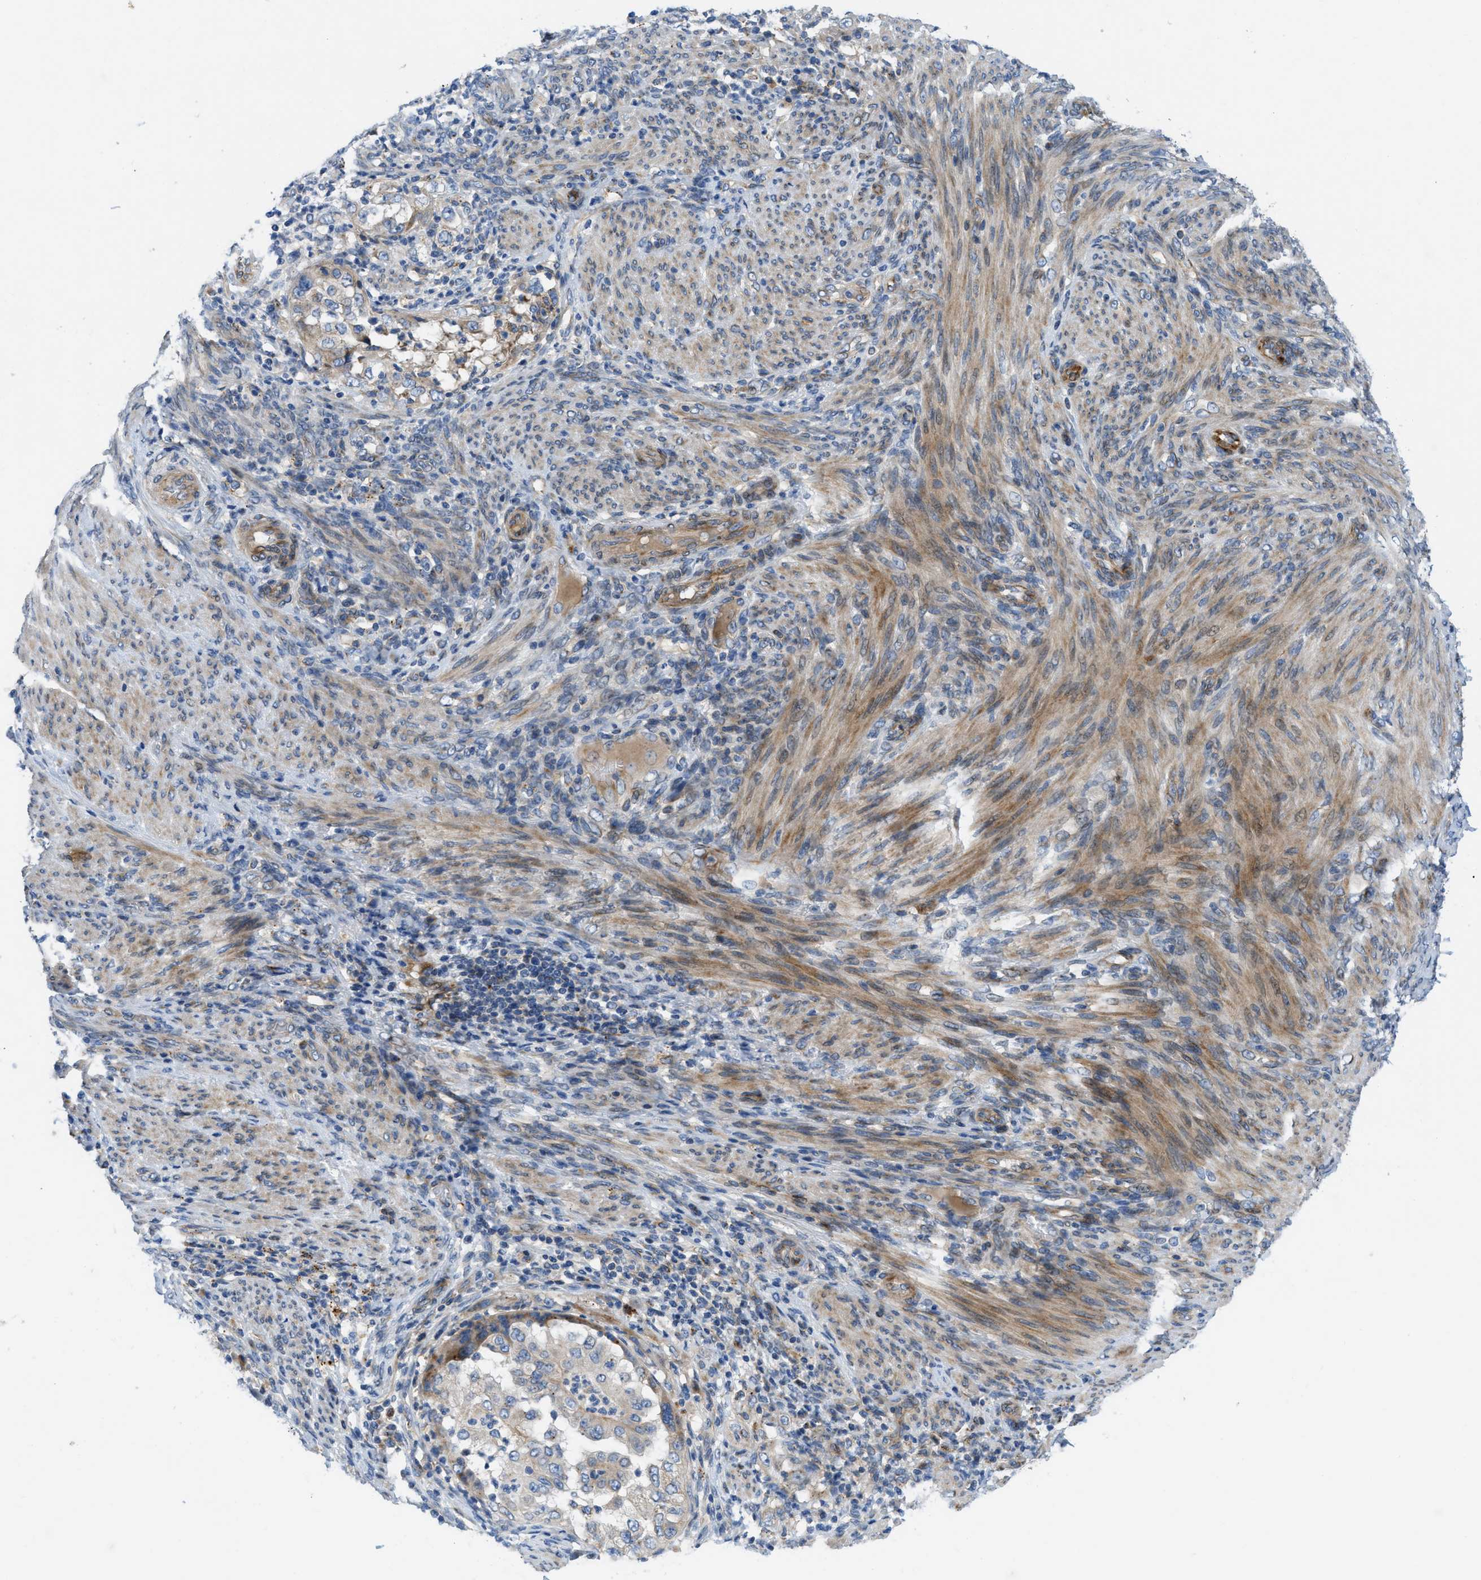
{"staining": {"intensity": "weak", "quantity": ">75%", "location": "cytoplasmic/membranous"}, "tissue": "endometrial cancer", "cell_type": "Tumor cells", "image_type": "cancer", "snomed": [{"axis": "morphology", "description": "Adenocarcinoma, NOS"}, {"axis": "topography", "description": "Endometrium"}], "caption": "This histopathology image shows endometrial adenocarcinoma stained with immunohistochemistry to label a protein in brown. The cytoplasmic/membranous of tumor cells show weak positivity for the protein. Nuclei are counter-stained blue.", "gene": "TMEM248", "patient": {"sex": "female", "age": 85}}